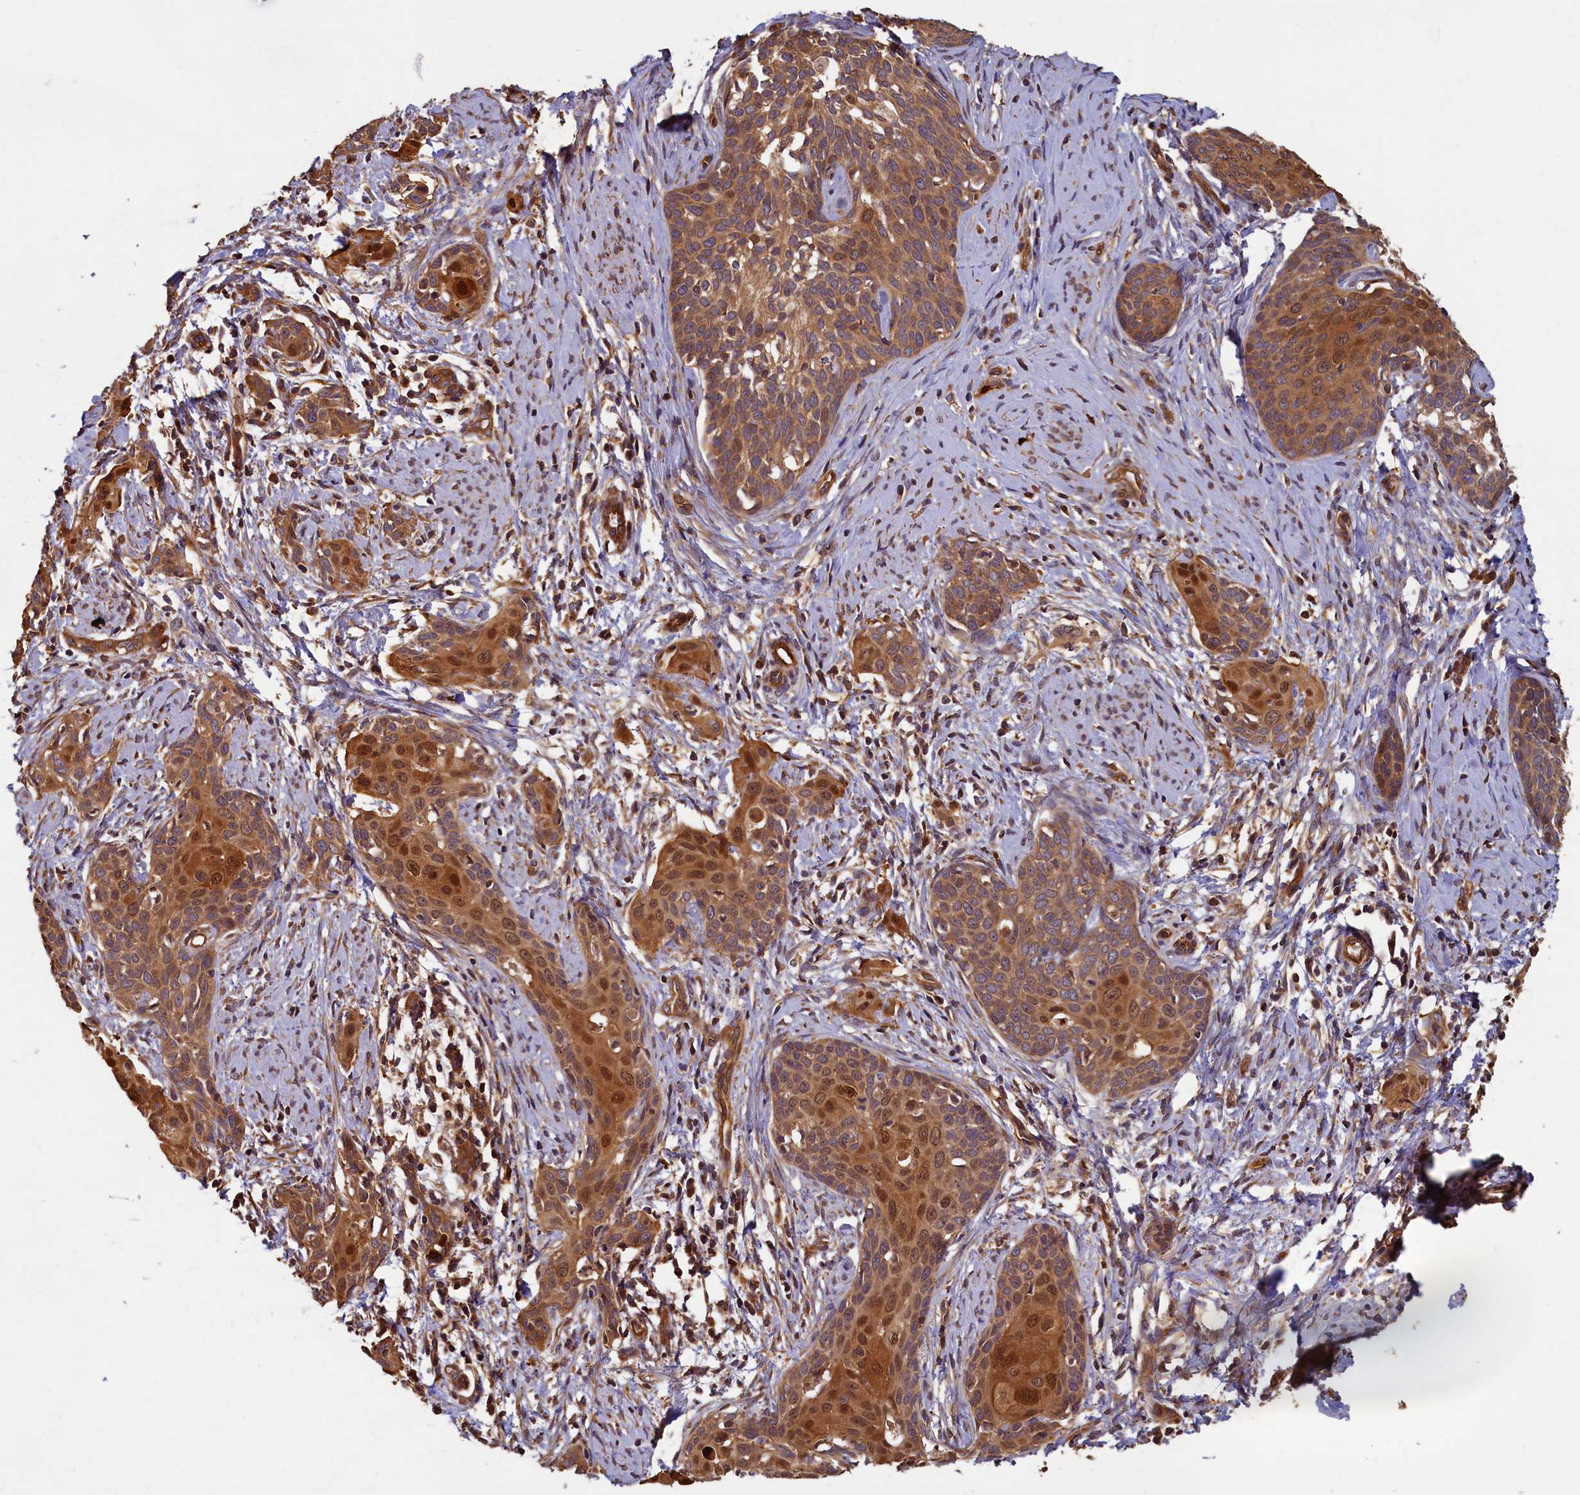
{"staining": {"intensity": "moderate", "quantity": ">75%", "location": "cytoplasmic/membranous,nuclear"}, "tissue": "cervical cancer", "cell_type": "Tumor cells", "image_type": "cancer", "snomed": [{"axis": "morphology", "description": "Squamous cell carcinoma, NOS"}, {"axis": "topography", "description": "Cervix"}], "caption": "A histopathology image showing moderate cytoplasmic/membranous and nuclear staining in approximately >75% of tumor cells in cervical cancer, as visualized by brown immunohistochemical staining.", "gene": "CCDC102B", "patient": {"sex": "female", "age": 52}}